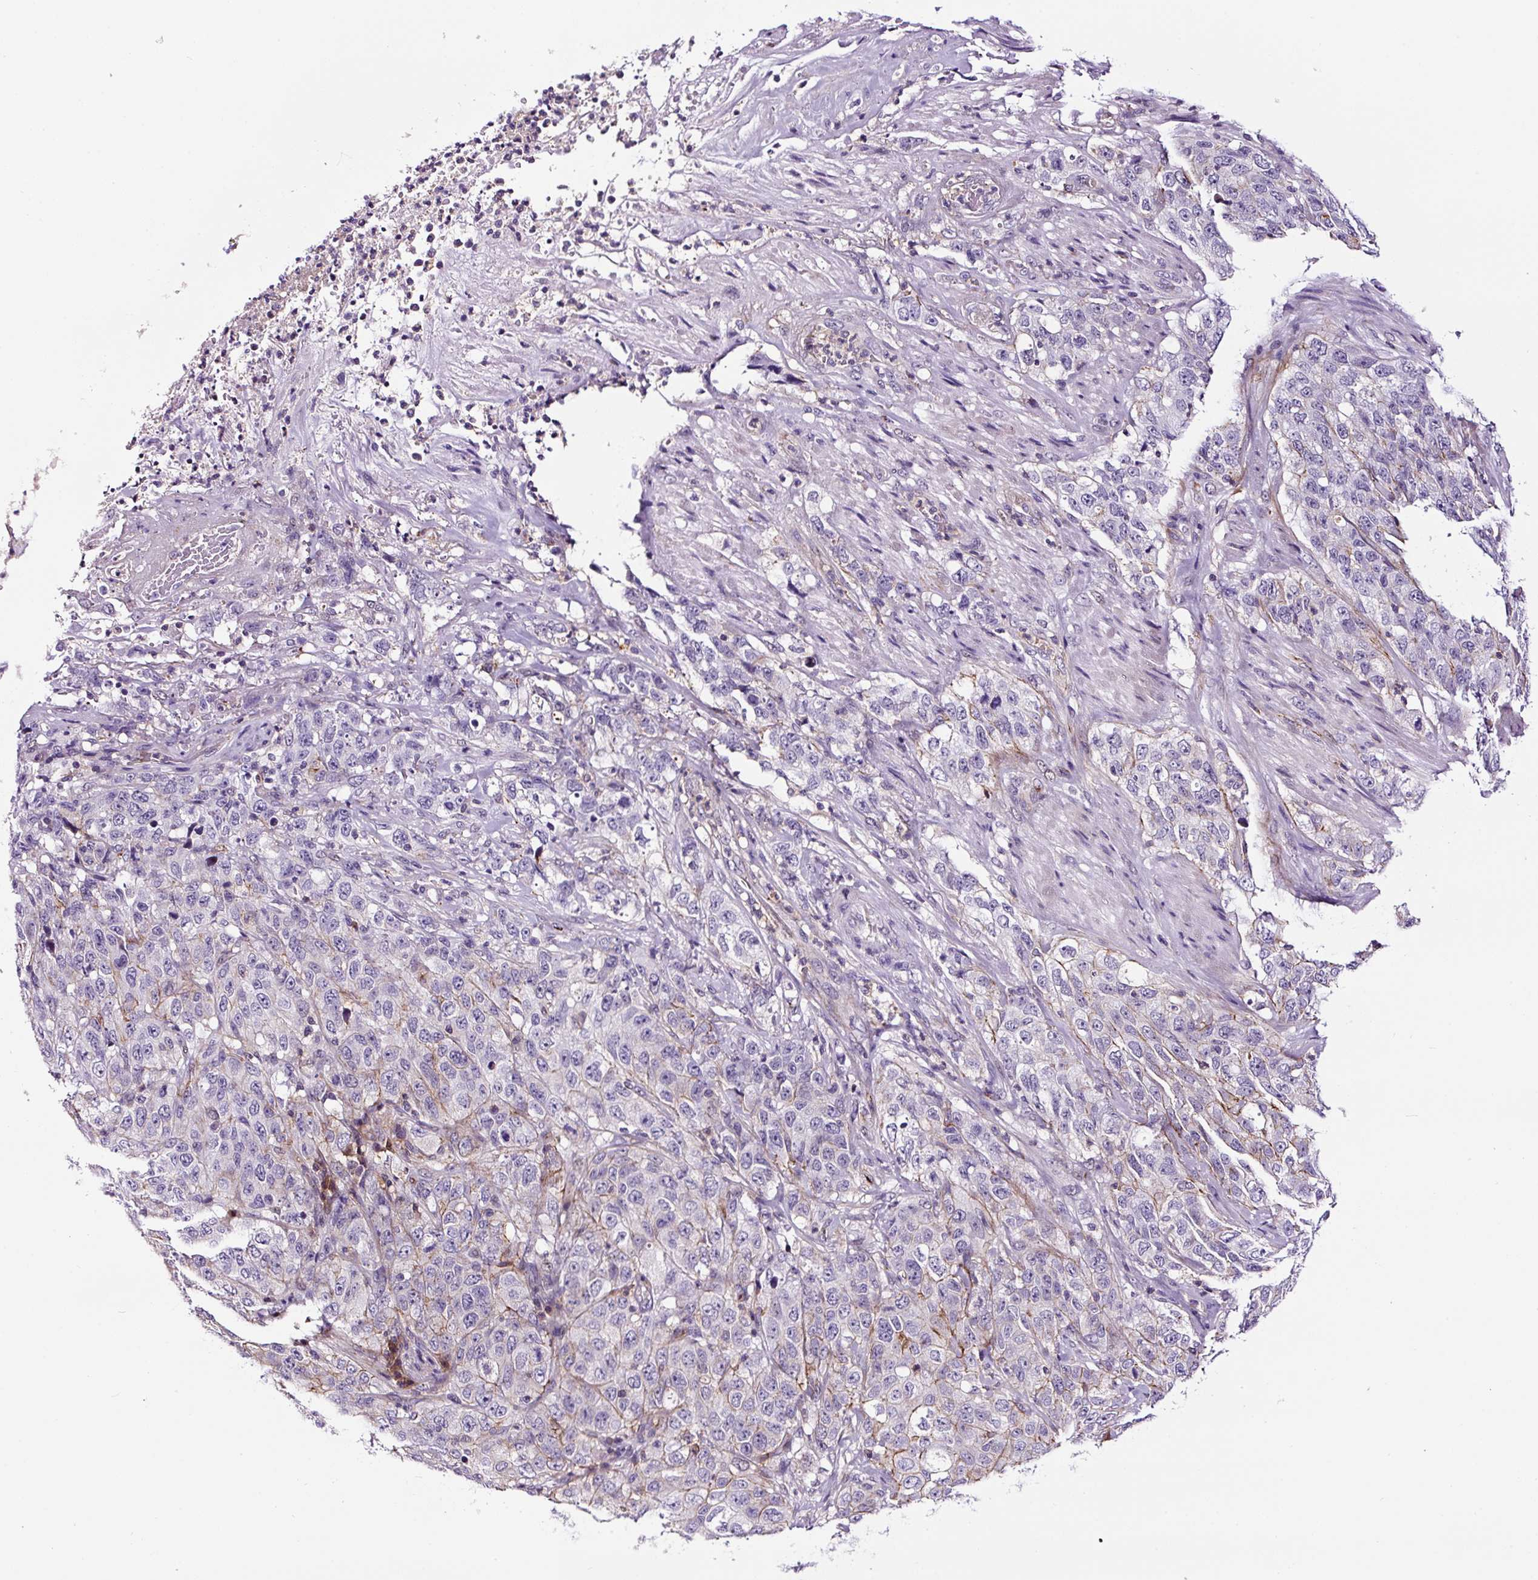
{"staining": {"intensity": "negative", "quantity": "none", "location": "none"}, "tissue": "stomach cancer", "cell_type": "Tumor cells", "image_type": "cancer", "snomed": [{"axis": "morphology", "description": "Adenocarcinoma, NOS"}, {"axis": "topography", "description": "Stomach"}], "caption": "High magnification brightfield microscopy of stomach cancer stained with DAB (3,3'-diaminobenzidine) (brown) and counterstained with hematoxylin (blue): tumor cells show no significant staining.", "gene": "TAFA3", "patient": {"sex": "male", "age": 48}}